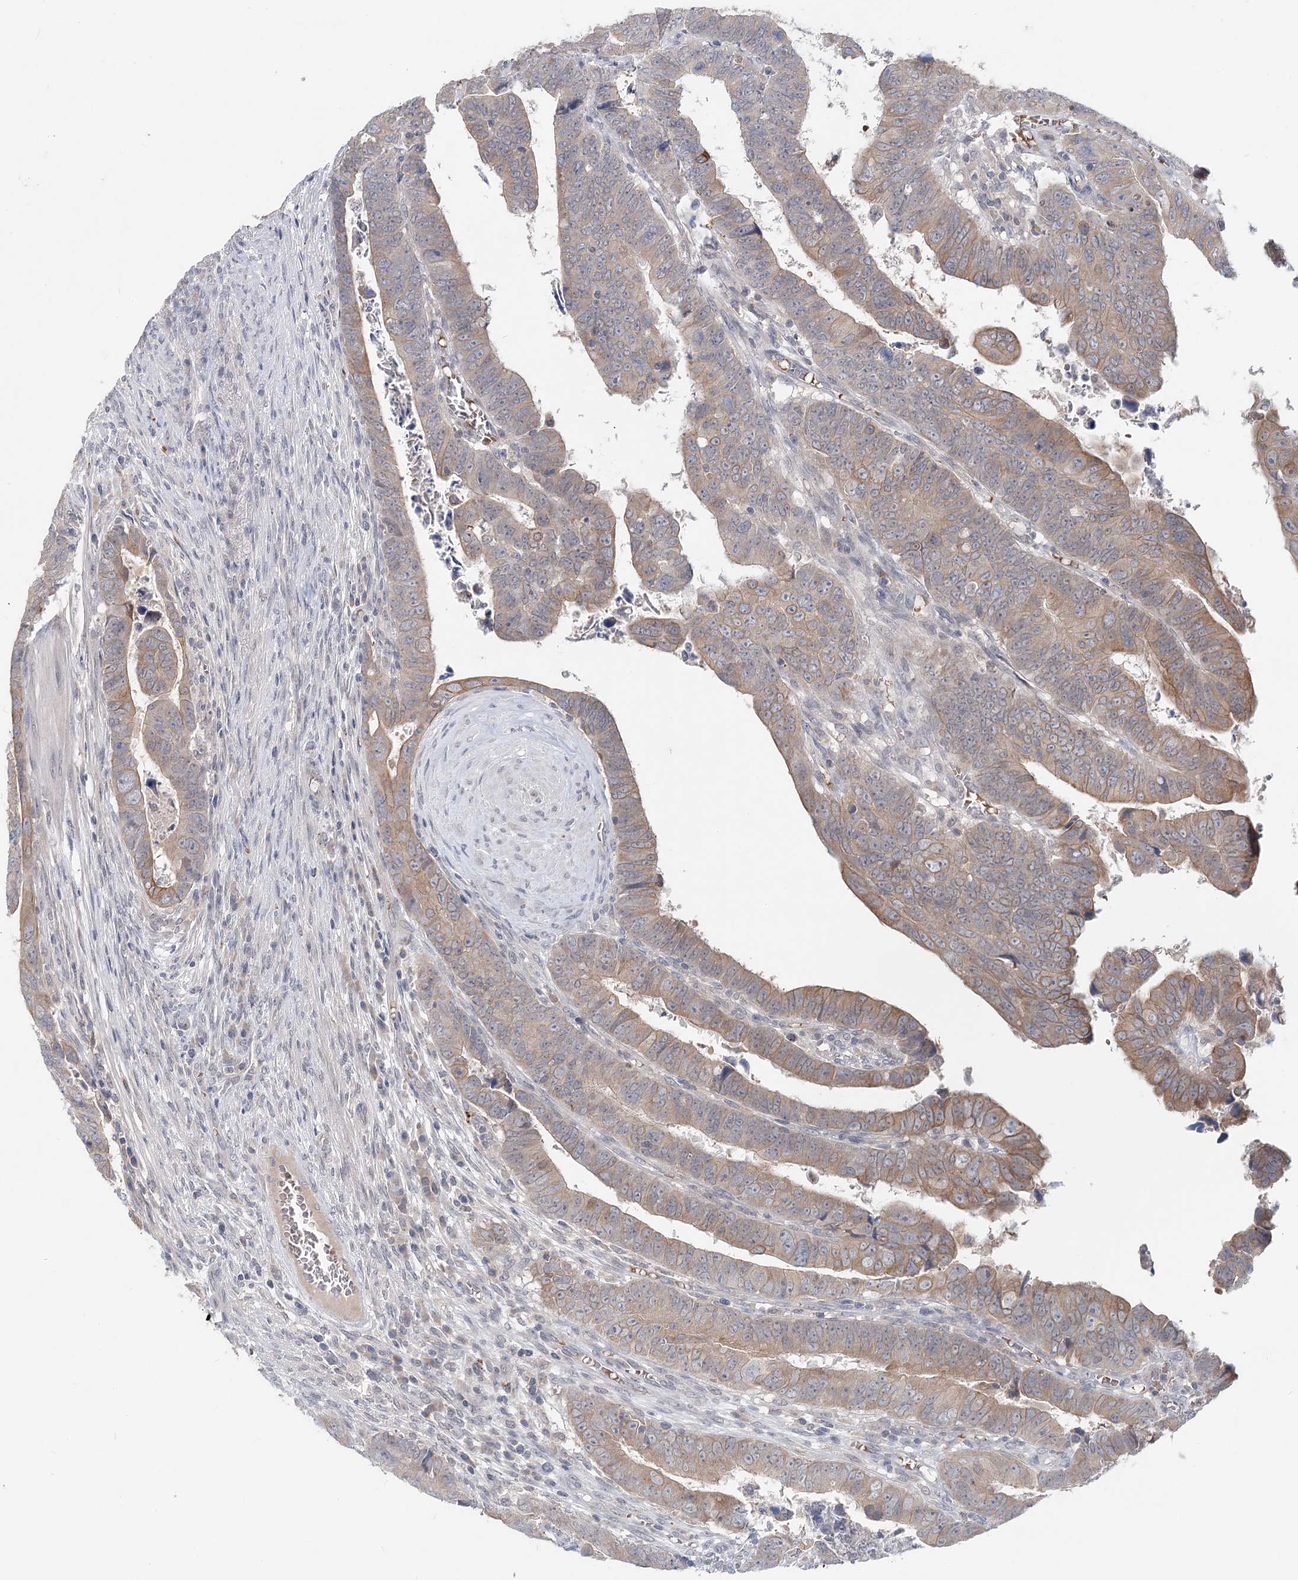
{"staining": {"intensity": "weak", "quantity": ">75%", "location": "cytoplasmic/membranous"}, "tissue": "colorectal cancer", "cell_type": "Tumor cells", "image_type": "cancer", "snomed": [{"axis": "morphology", "description": "Normal tissue, NOS"}, {"axis": "morphology", "description": "Adenocarcinoma, NOS"}, {"axis": "topography", "description": "Rectum"}], "caption": "This photomicrograph shows colorectal cancer (adenocarcinoma) stained with immunohistochemistry (IHC) to label a protein in brown. The cytoplasmic/membranous of tumor cells show weak positivity for the protein. Nuclei are counter-stained blue.", "gene": "FBXO7", "patient": {"sex": "female", "age": 65}}